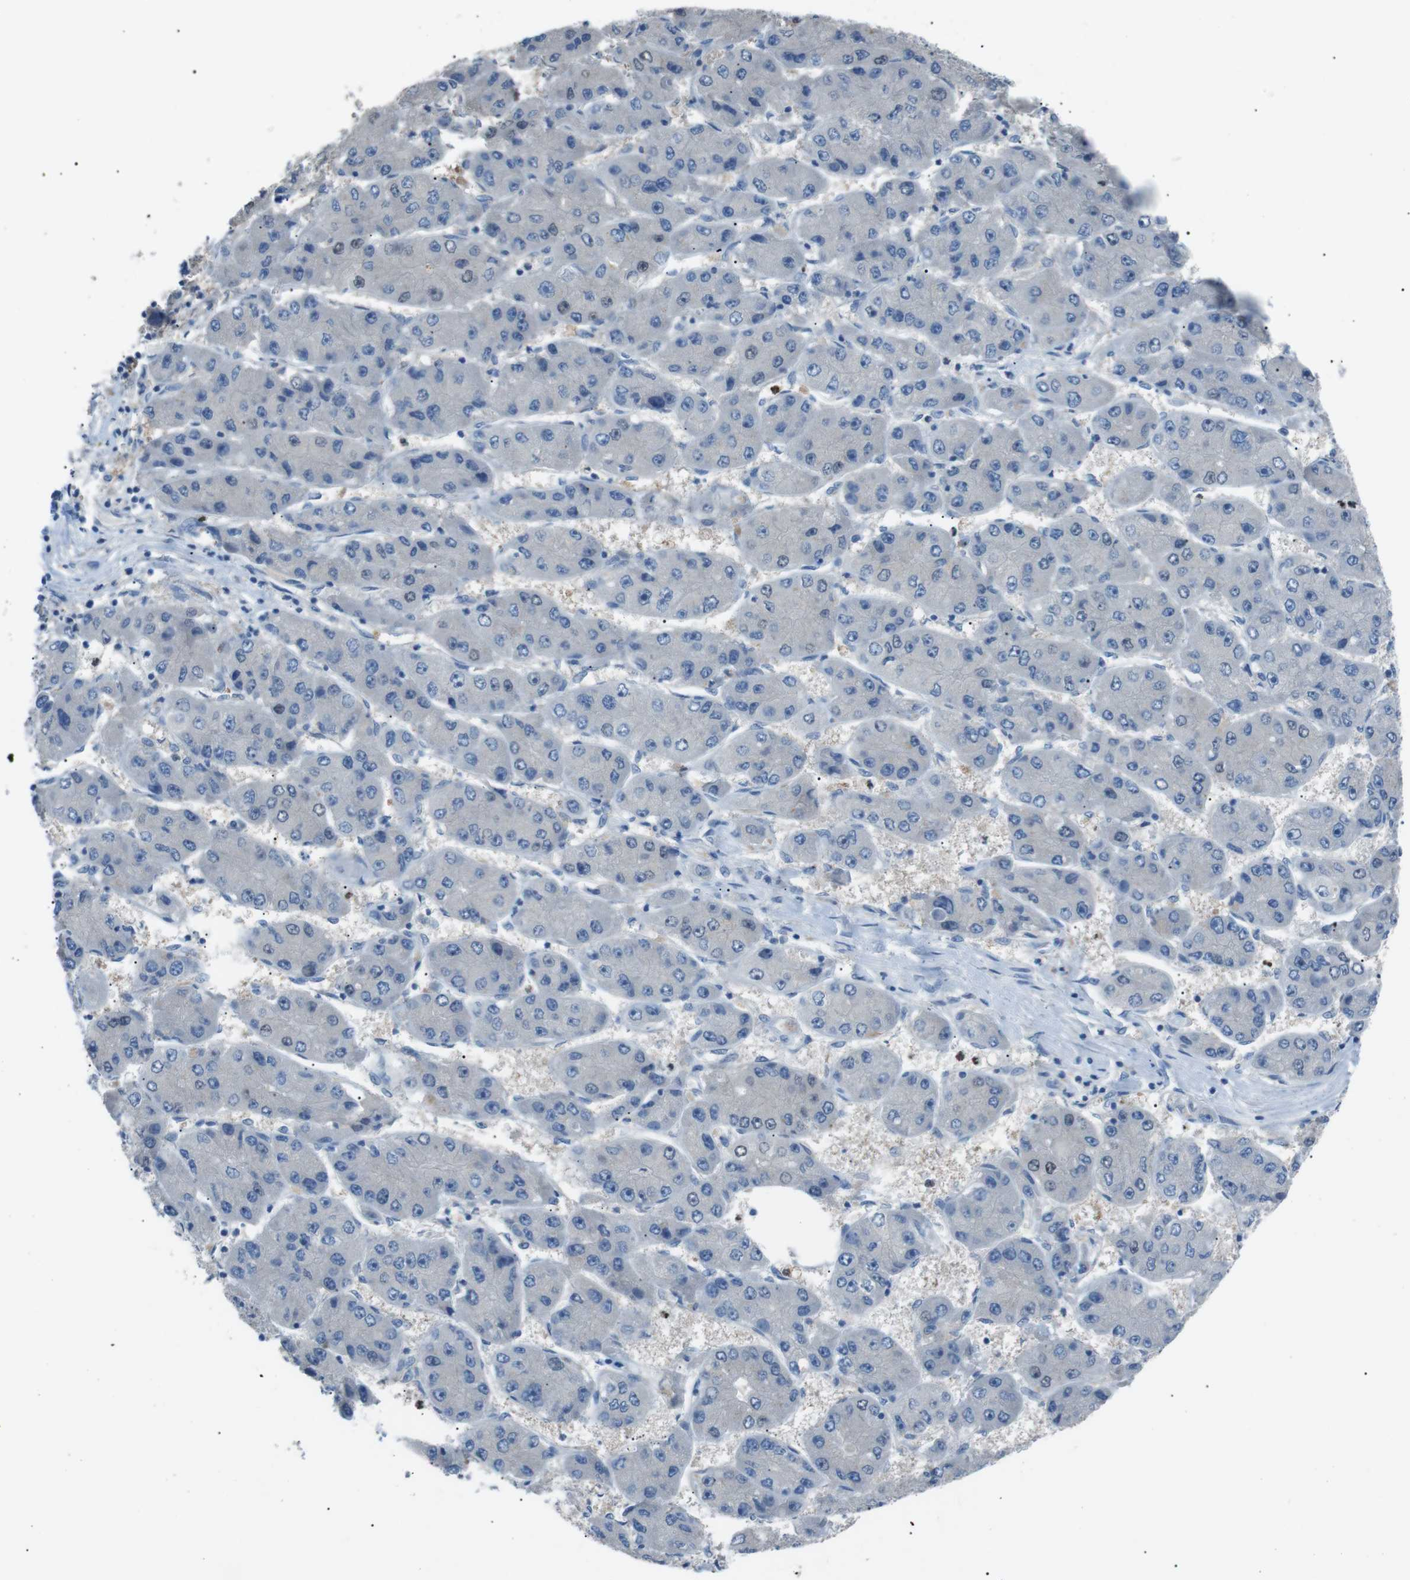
{"staining": {"intensity": "negative", "quantity": "none", "location": "none"}, "tissue": "liver cancer", "cell_type": "Tumor cells", "image_type": "cancer", "snomed": [{"axis": "morphology", "description": "Carcinoma, Hepatocellular, NOS"}, {"axis": "topography", "description": "Liver"}], "caption": "This is an immunohistochemistry histopathology image of liver cancer. There is no expression in tumor cells.", "gene": "CDH26", "patient": {"sex": "female", "age": 61}}